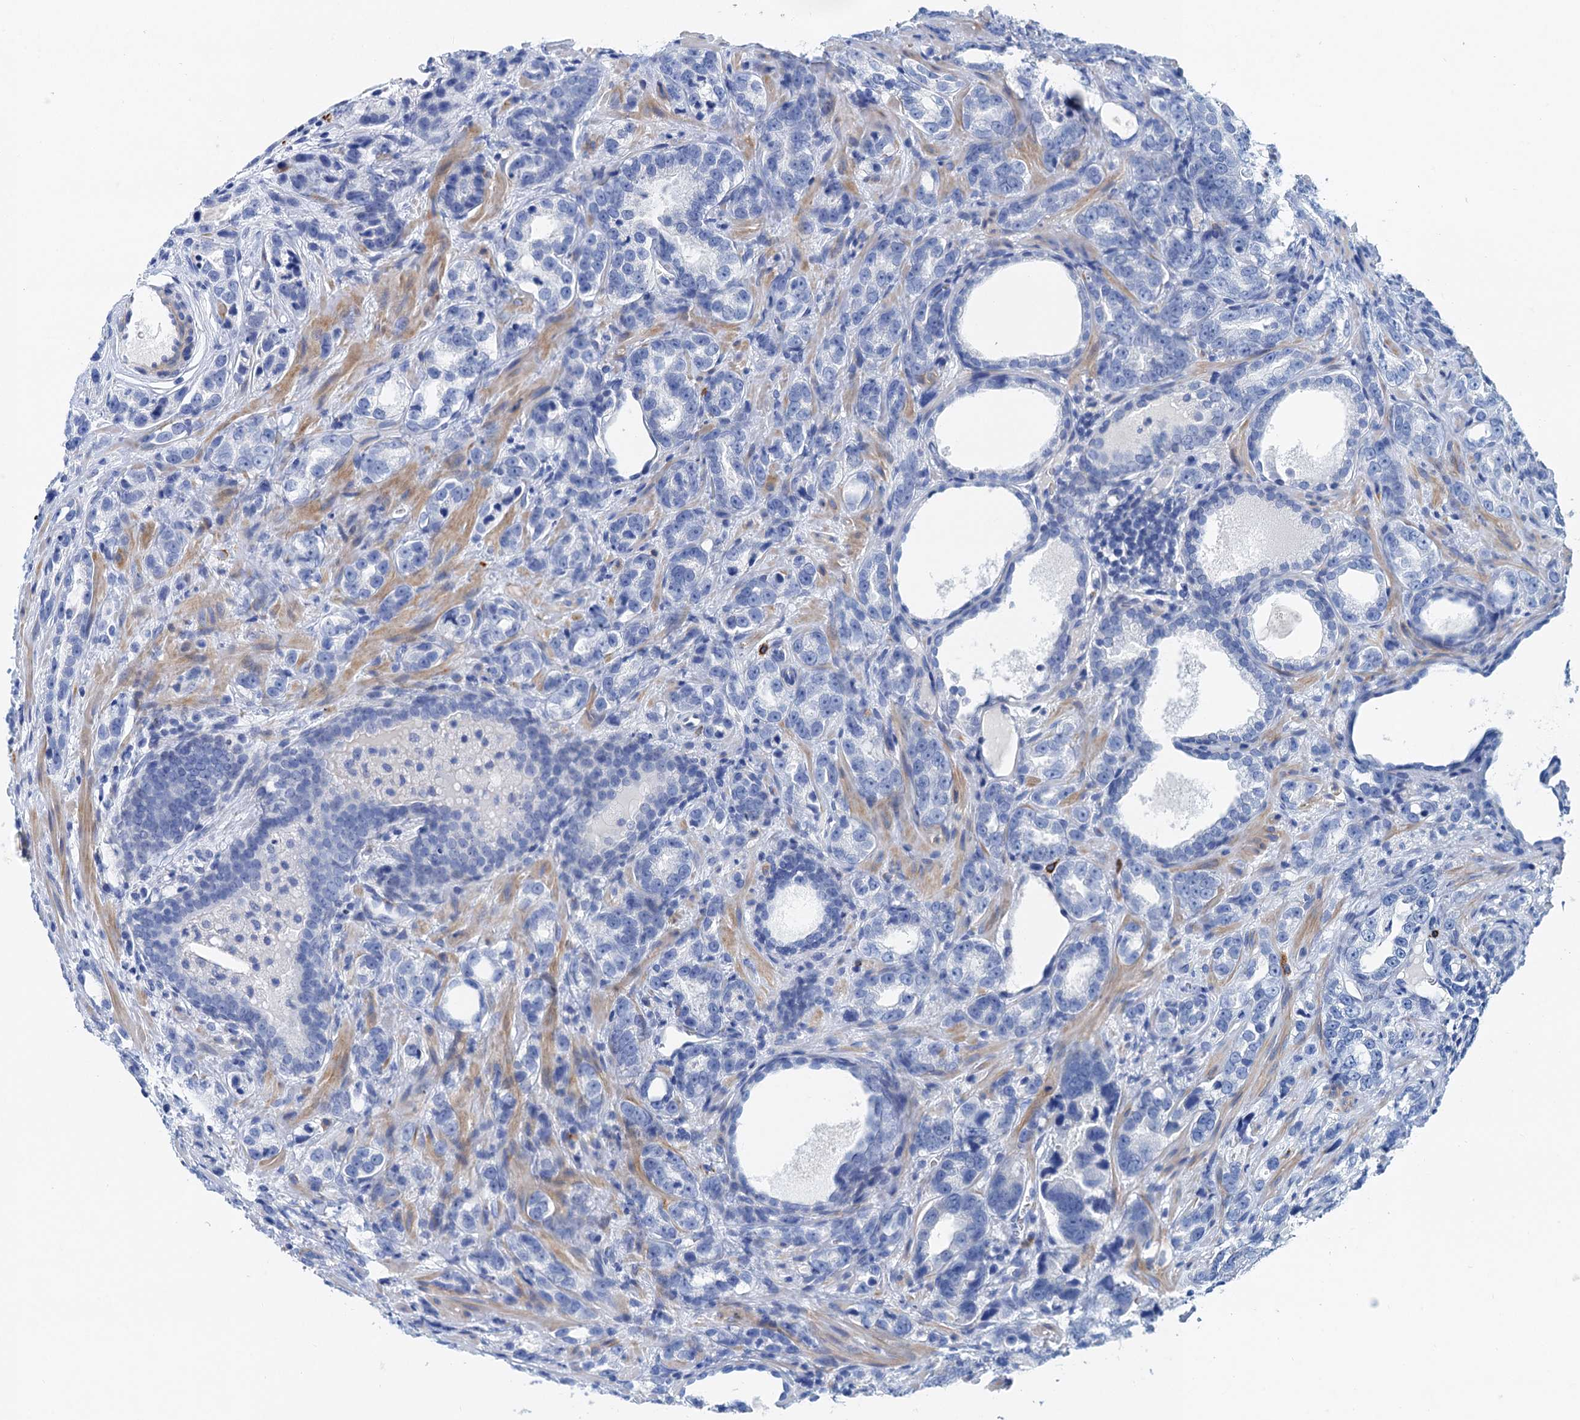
{"staining": {"intensity": "negative", "quantity": "none", "location": "none"}, "tissue": "prostate cancer", "cell_type": "Tumor cells", "image_type": "cancer", "snomed": [{"axis": "morphology", "description": "Adenocarcinoma, High grade"}, {"axis": "topography", "description": "Prostate"}], "caption": "IHC histopathology image of neoplastic tissue: human high-grade adenocarcinoma (prostate) stained with DAB shows no significant protein staining in tumor cells.", "gene": "NLRP10", "patient": {"sex": "male", "age": 62}}